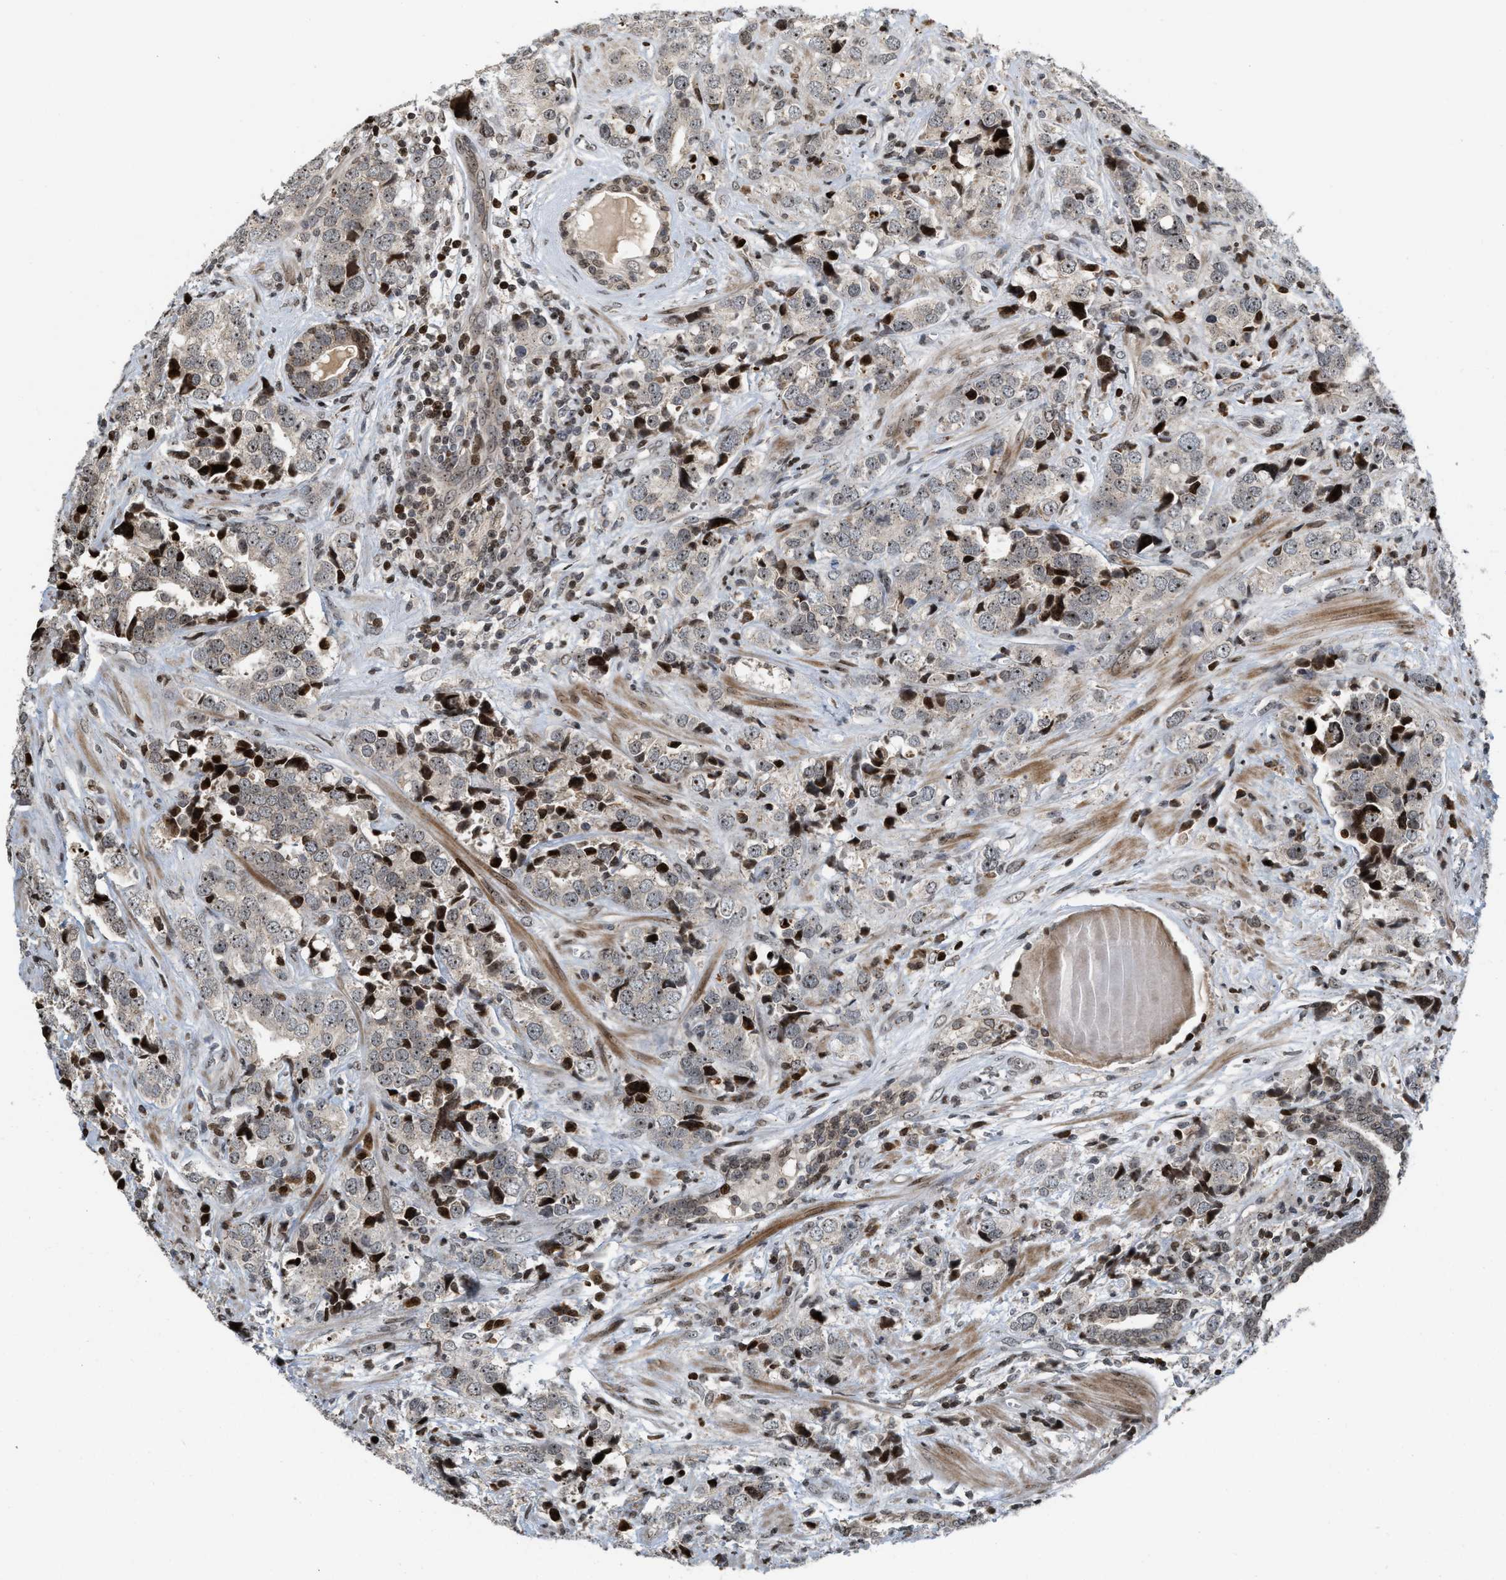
{"staining": {"intensity": "moderate", "quantity": "<25%", "location": "nuclear"}, "tissue": "prostate cancer", "cell_type": "Tumor cells", "image_type": "cancer", "snomed": [{"axis": "morphology", "description": "Adenocarcinoma, High grade"}, {"axis": "topography", "description": "Prostate"}], "caption": "Protein expression analysis of adenocarcinoma (high-grade) (prostate) demonstrates moderate nuclear positivity in approximately <25% of tumor cells.", "gene": "PDZD2", "patient": {"sex": "male", "age": 71}}